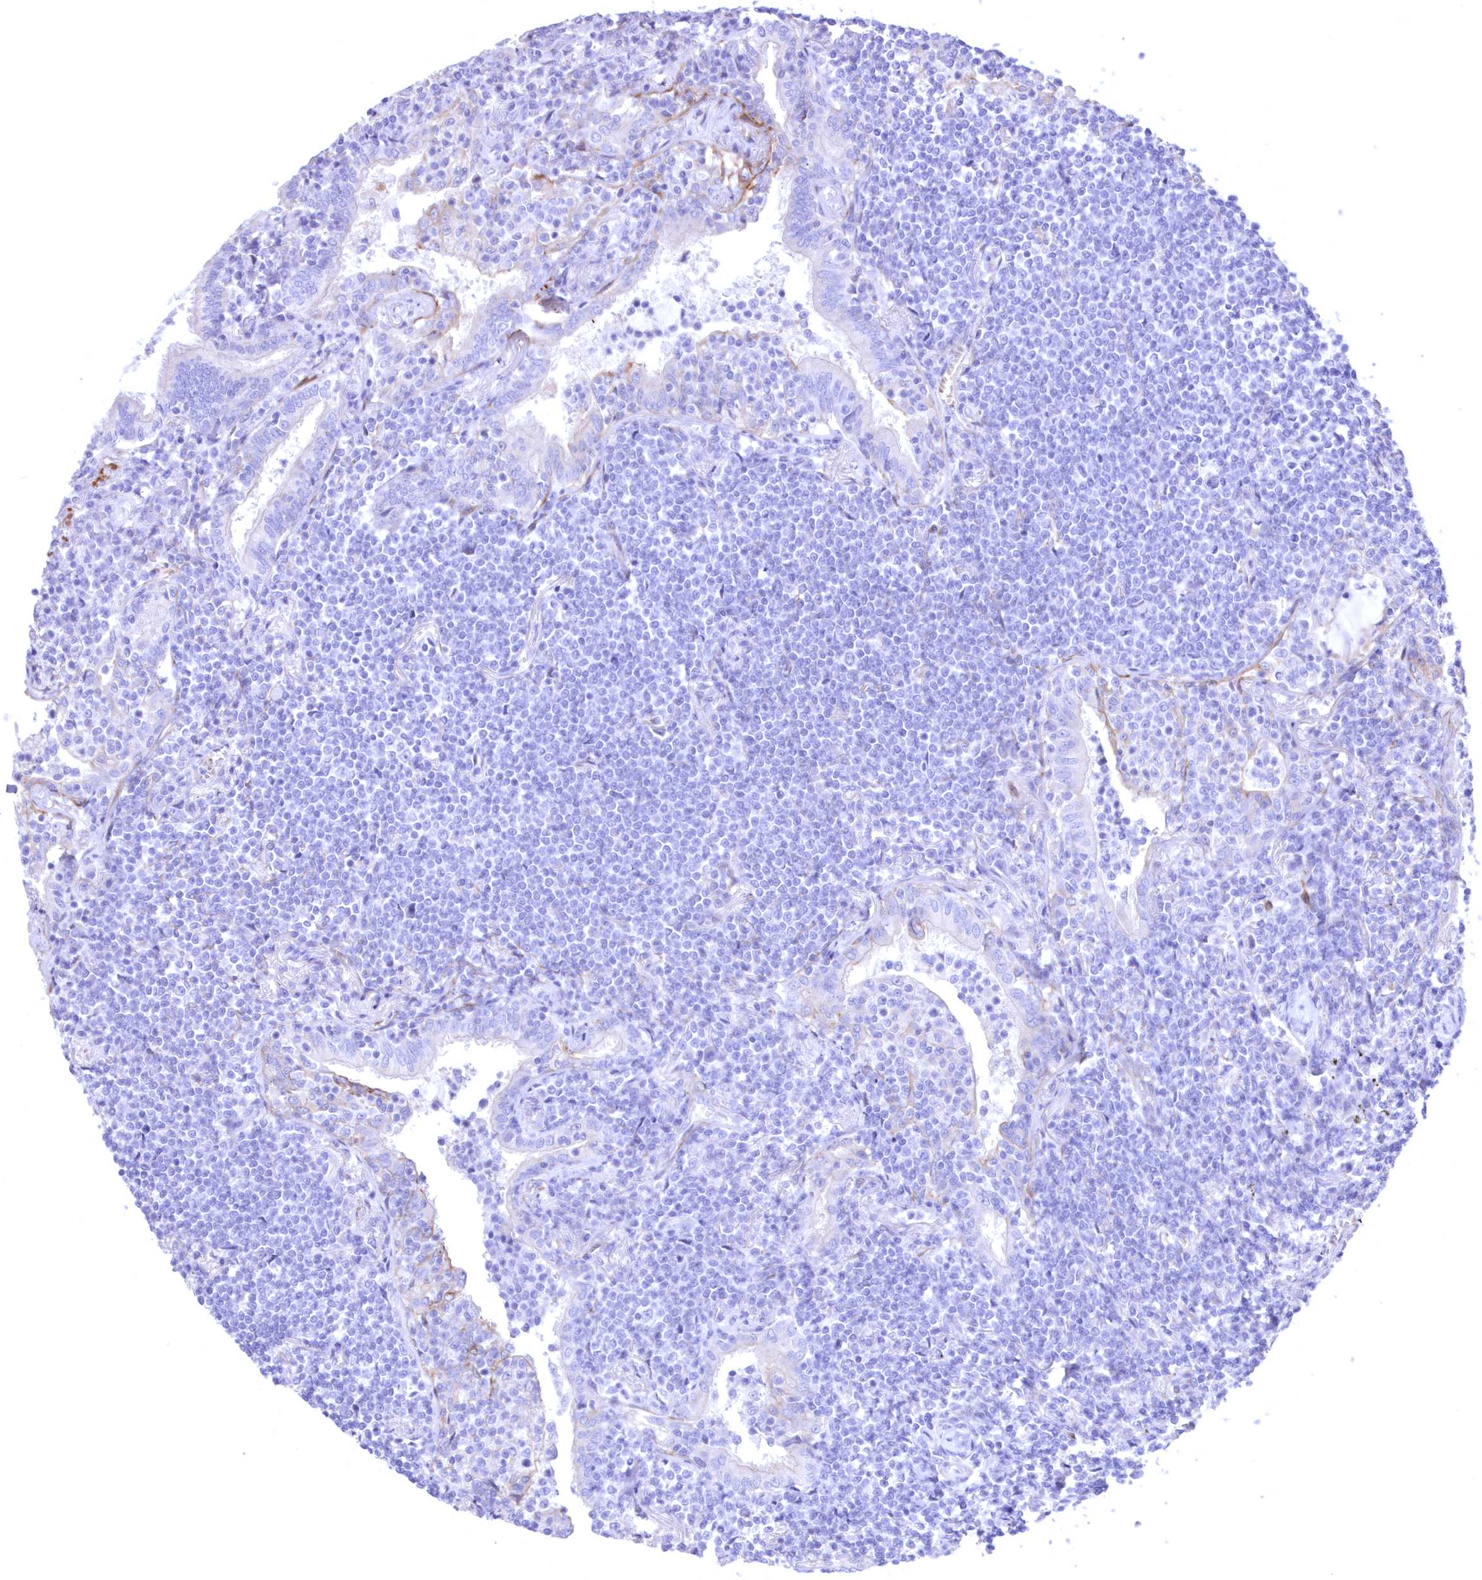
{"staining": {"intensity": "negative", "quantity": "none", "location": "none"}, "tissue": "lymphoma", "cell_type": "Tumor cells", "image_type": "cancer", "snomed": [{"axis": "morphology", "description": "Malignant lymphoma, non-Hodgkin's type, Low grade"}, {"axis": "topography", "description": "Lung"}], "caption": "A photomicrograph of human low-grade malignant lymphoma, non-Hodgkin's type is negative for staining in tumor cells. (DAB immunohistochemistry (IHC), high magnification).", "gene": "WDR74", "patient": {"sex": "female", "age": 71}}